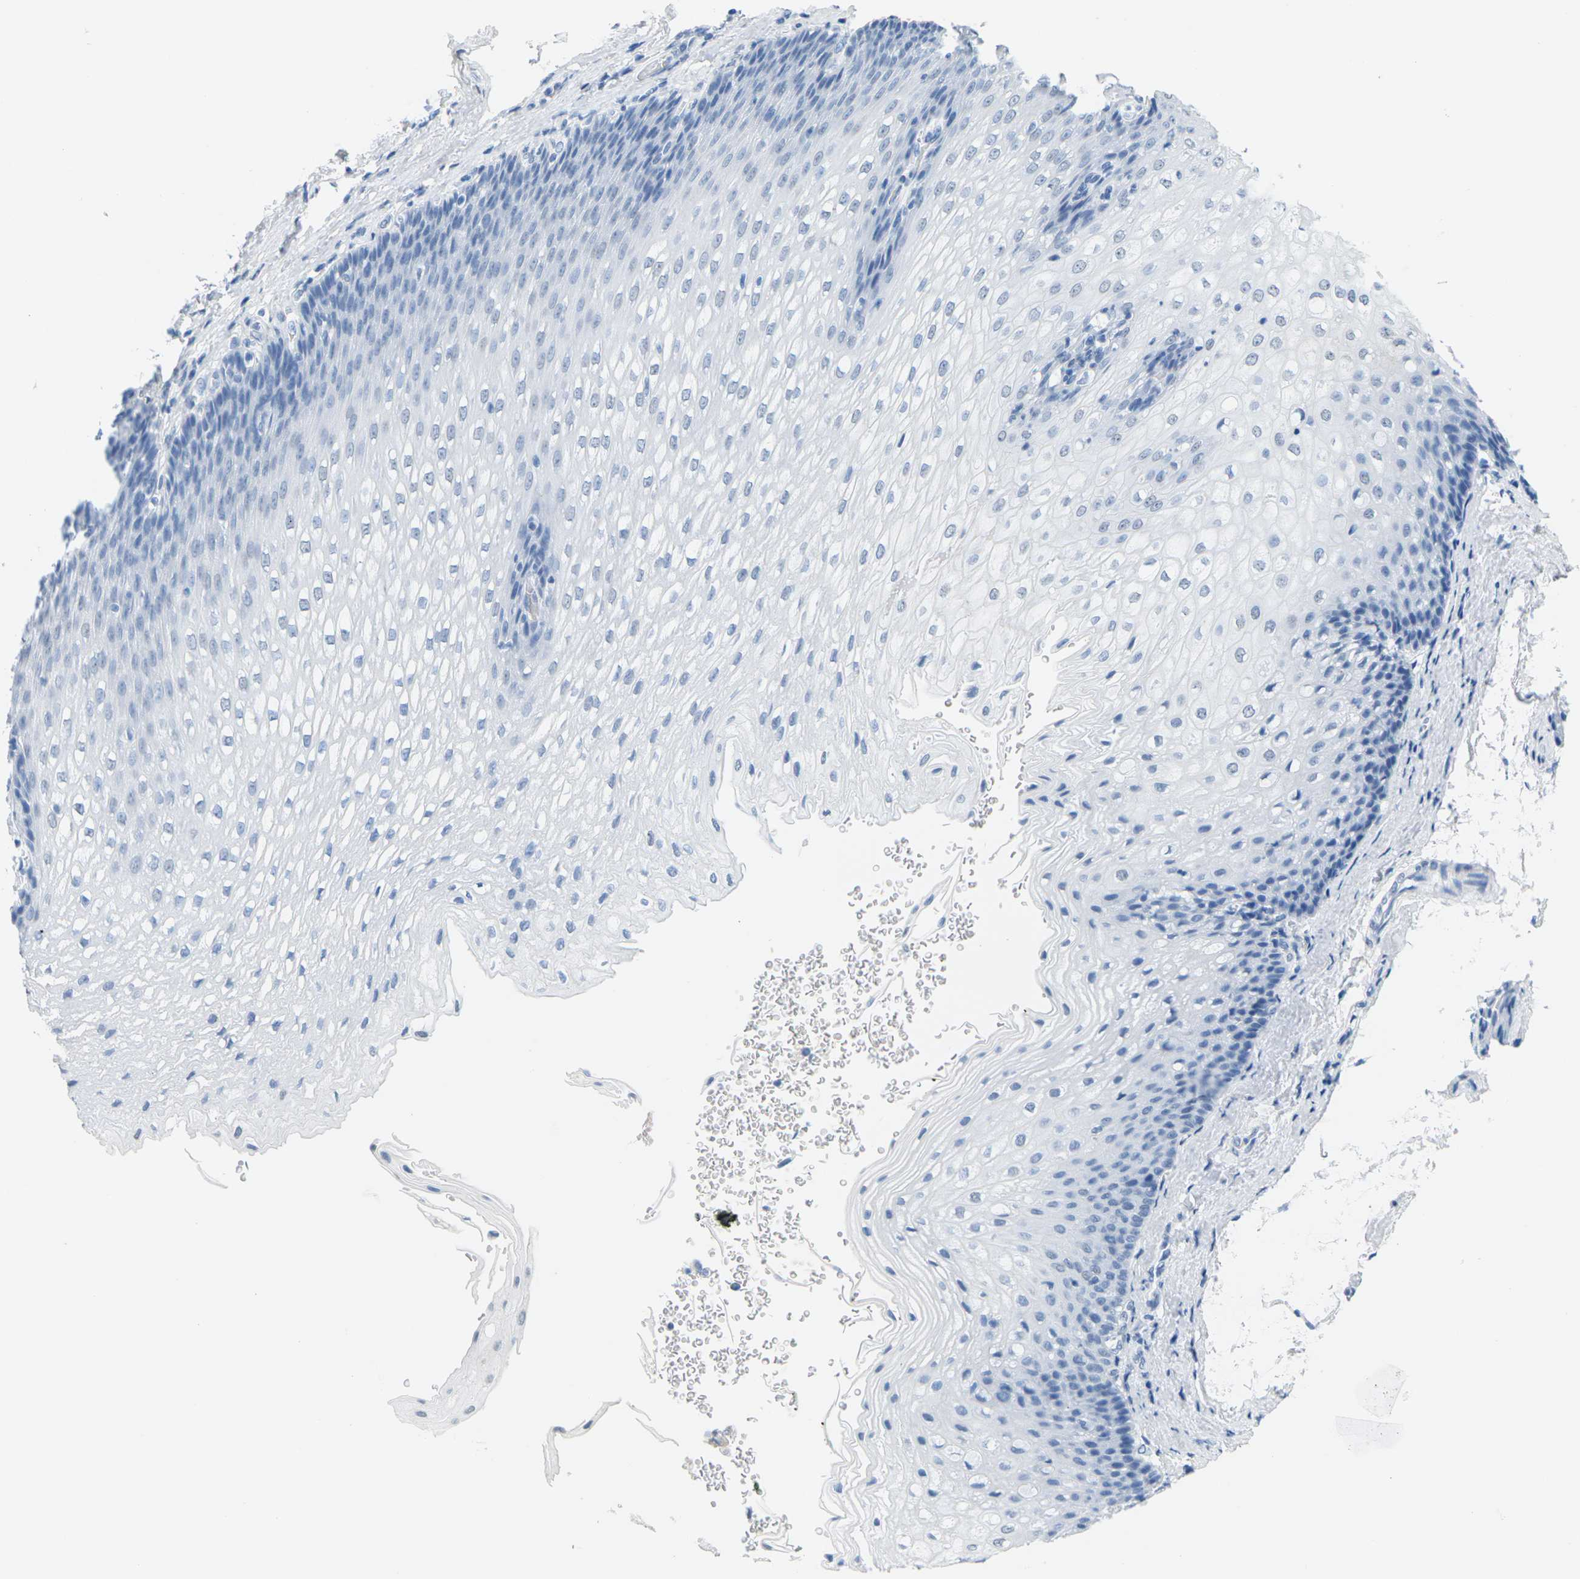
{"staining": {"intensity": "negative", "quantity": "none", "location": "none"}, "tissue": "esophagus", "cell_type": "Squamous epithelial cells", "image_type": "normal", "snomed": [{"axis": "morphology", "description": "Normal tissue, NOS"}, {"axis": "topography", "description": "Esophagus"}], "caption": "An IHC image of benign esophagus is shown. There is no staining in squamous epithelial cells of esophagus.", "gene": "CTAG1A", "patient": {"sex": "male", "age": 48}}